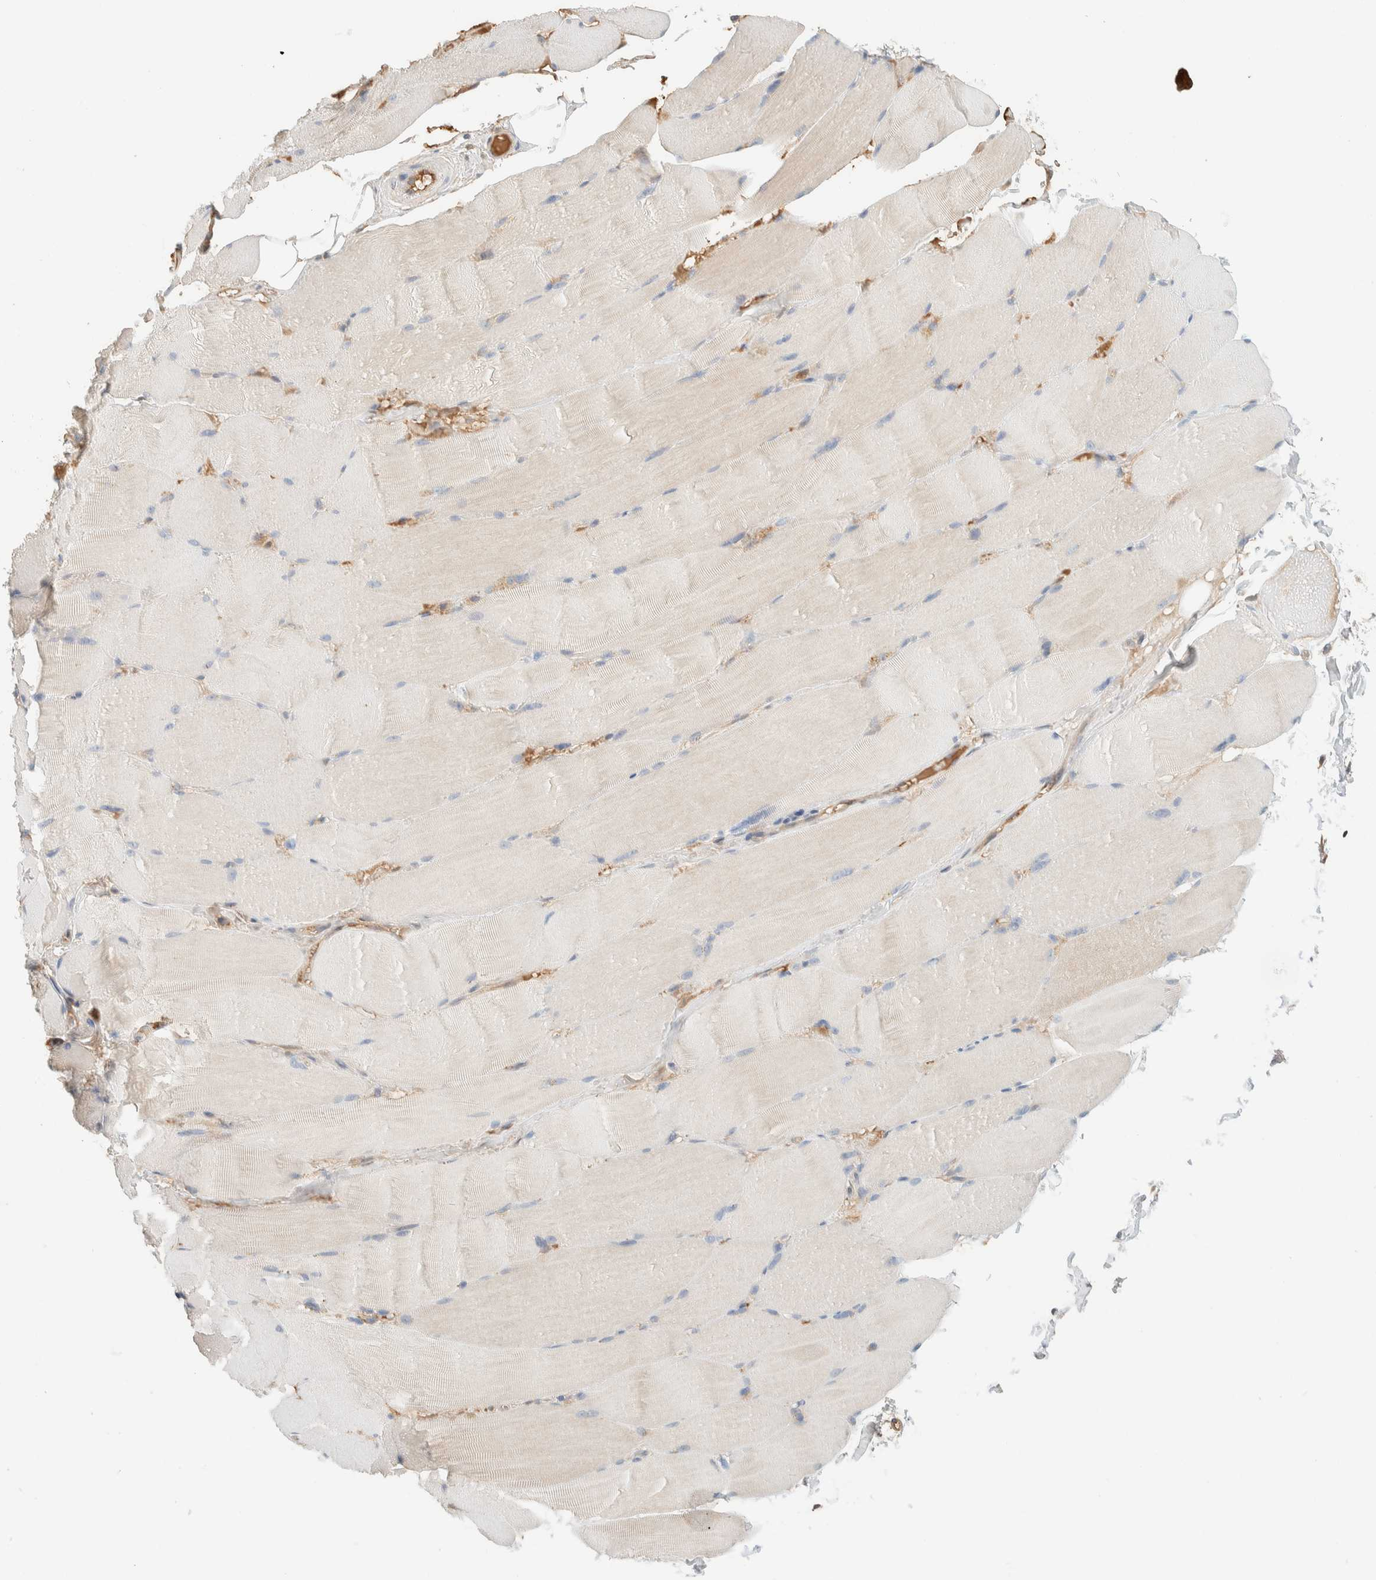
{"staining": {"intensity": "negative", "quantity": "none", "location": "none"}, "tissue": "skeletal muscle", "cell_type": "Myocytes", "image_type": "normal", "snomed": [{"axis": "morphology", "description": "Normal tissue, NOS"}, {"axis": "topography", "description": "Skin"}, {"axis": "topography", "description": "Skeletal muscle"}], "caption": "This is a micrograph of immunohistochemistry staining of benign skeletal muscle, which shows no staining in myocytes.", "gene": "SETD4", "patient": {"sex": "male", "age": 83}}